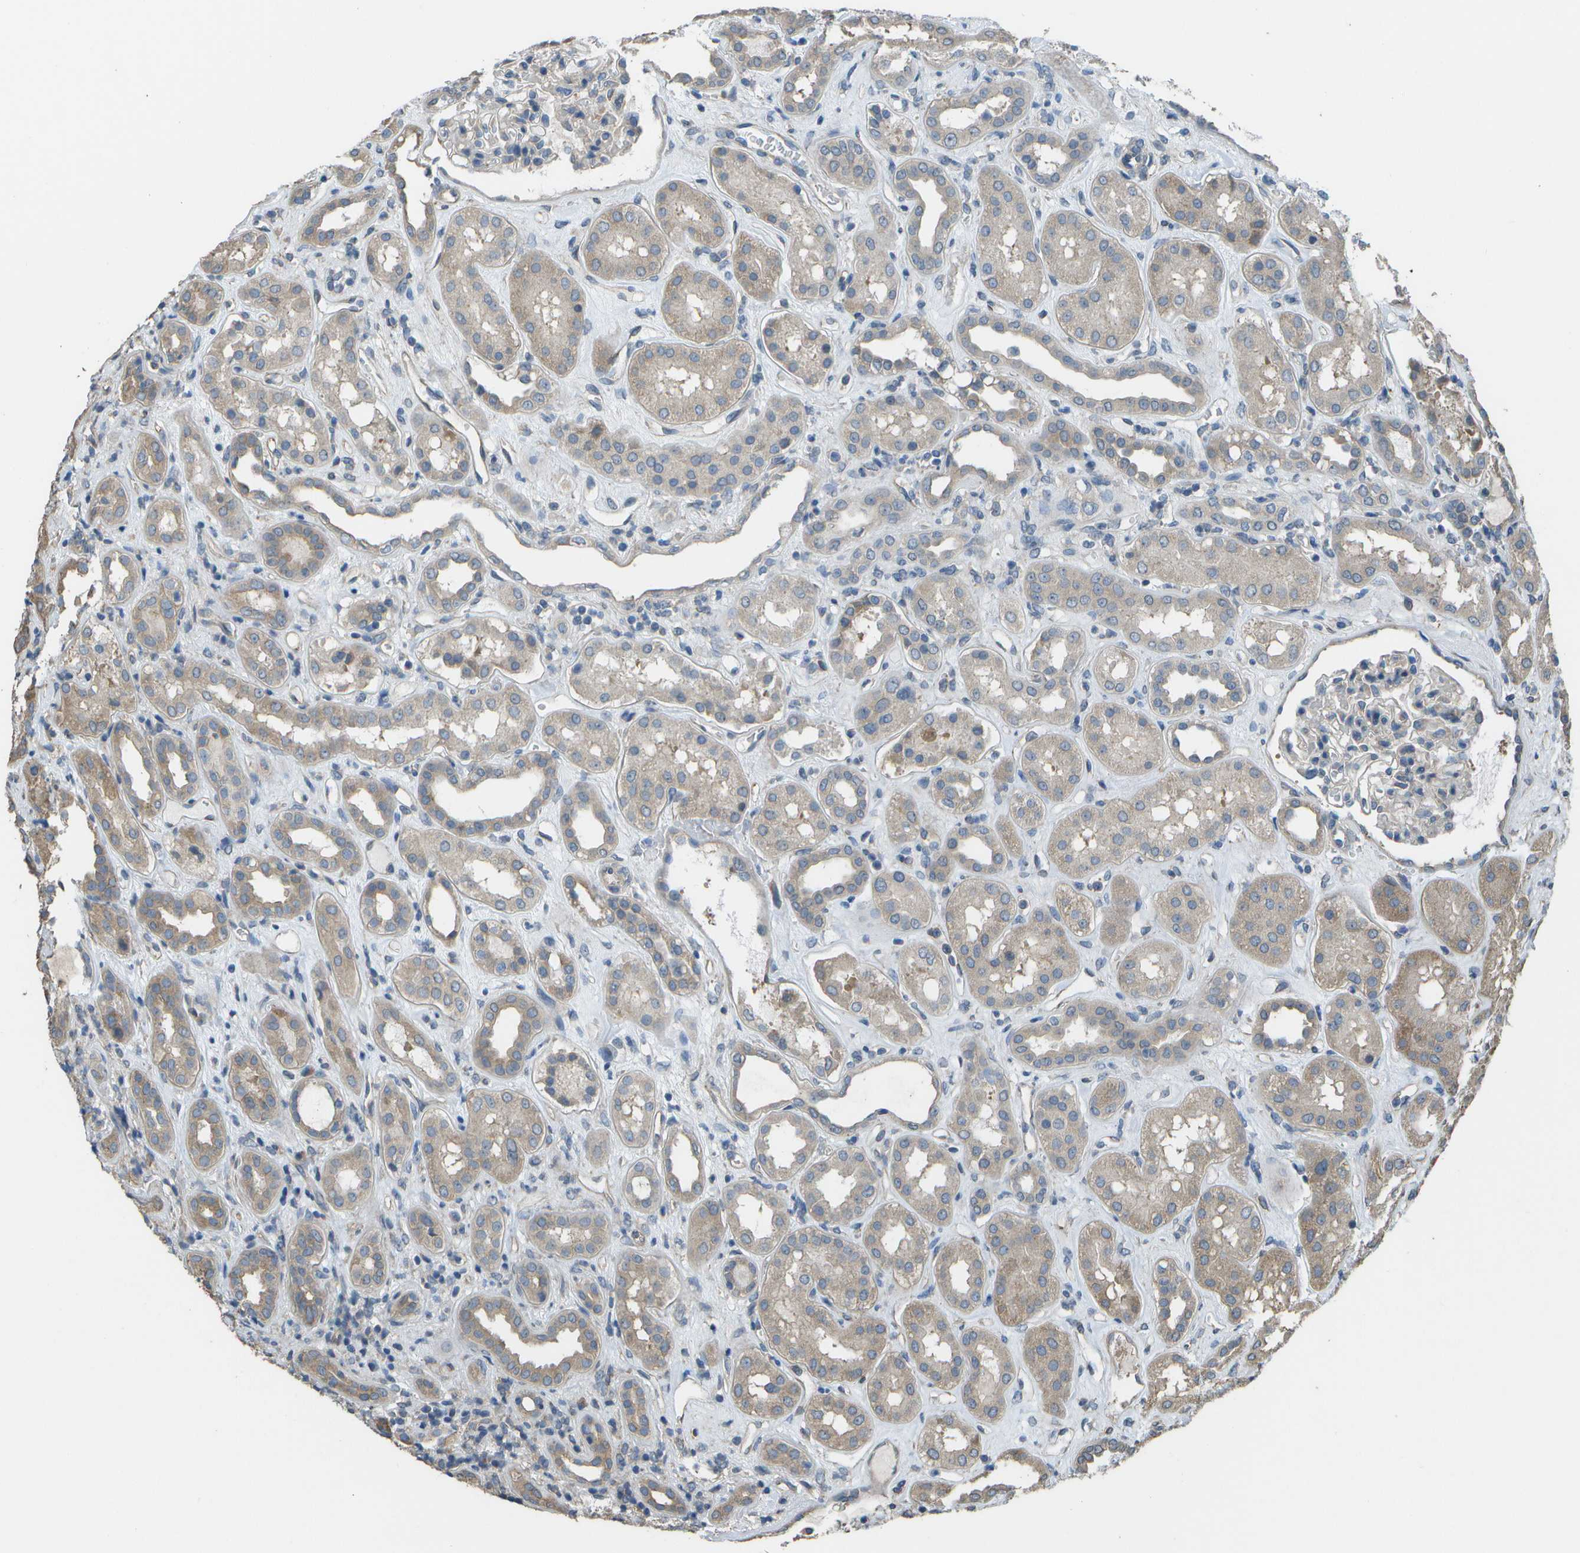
{"staining": {"intensity": "weak", "quantity": "<25%", "location": "cytoplasmic/membranous"}, "tissue": "kidney", "cell_type": "Cells in glomeruli", "image_type": "normal", "snomed": [{"axis": "morphology", "description": "Normal tissue, NOS"}, {"axis": "topography", "description": "Kidney"}], "caption": "There is no significant staining in cells in glomeruli of kidney. The staining was performed using DAB (3,3'-diaminobenzidine) to visualize the protein expression in brown, while the nuclei were stained in blue with hematoxylin (Magnification: 20x).", "gene": "CLNS1A", "patient": {"sex": "male", "age": 59}}